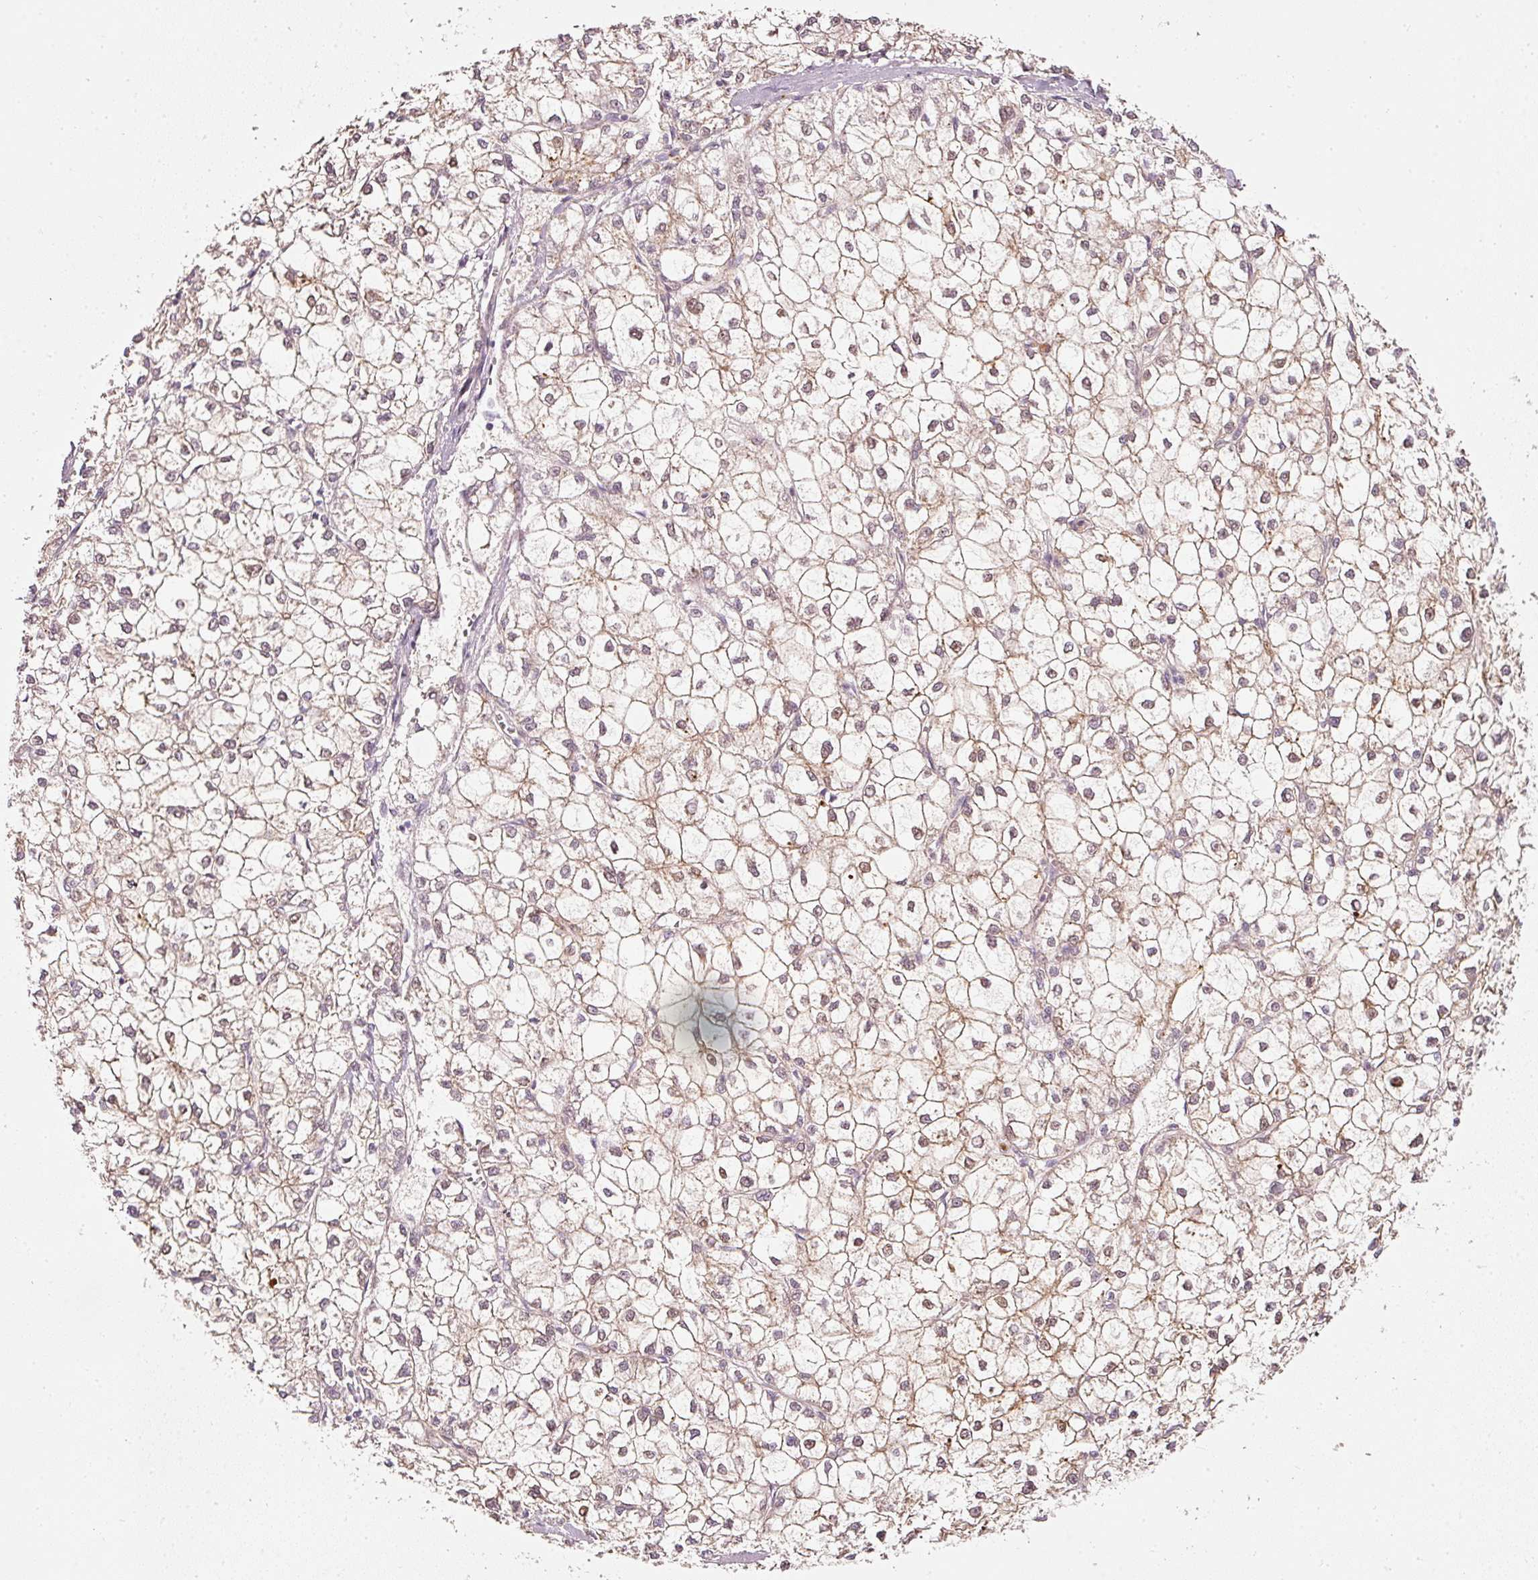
{"staining": {"intensity": "weak", "quantity": "<25%", "location": "nuclear"}, "tissue": "liver cancer", "cell_type": "Tumor cells", "image_type": "cancer", "snomed": [{"axis": "morphology", "description": "Carcinoma, Hepatocellular, NOS"}, {"axis": "topography", "description": "Liver"}], "caption": "Tumor cells show no significant positivity in hepatocellular carcinoma (liver).", "gene": "TOGARAM1", "patient": {"sex": "female", "age": 43}}